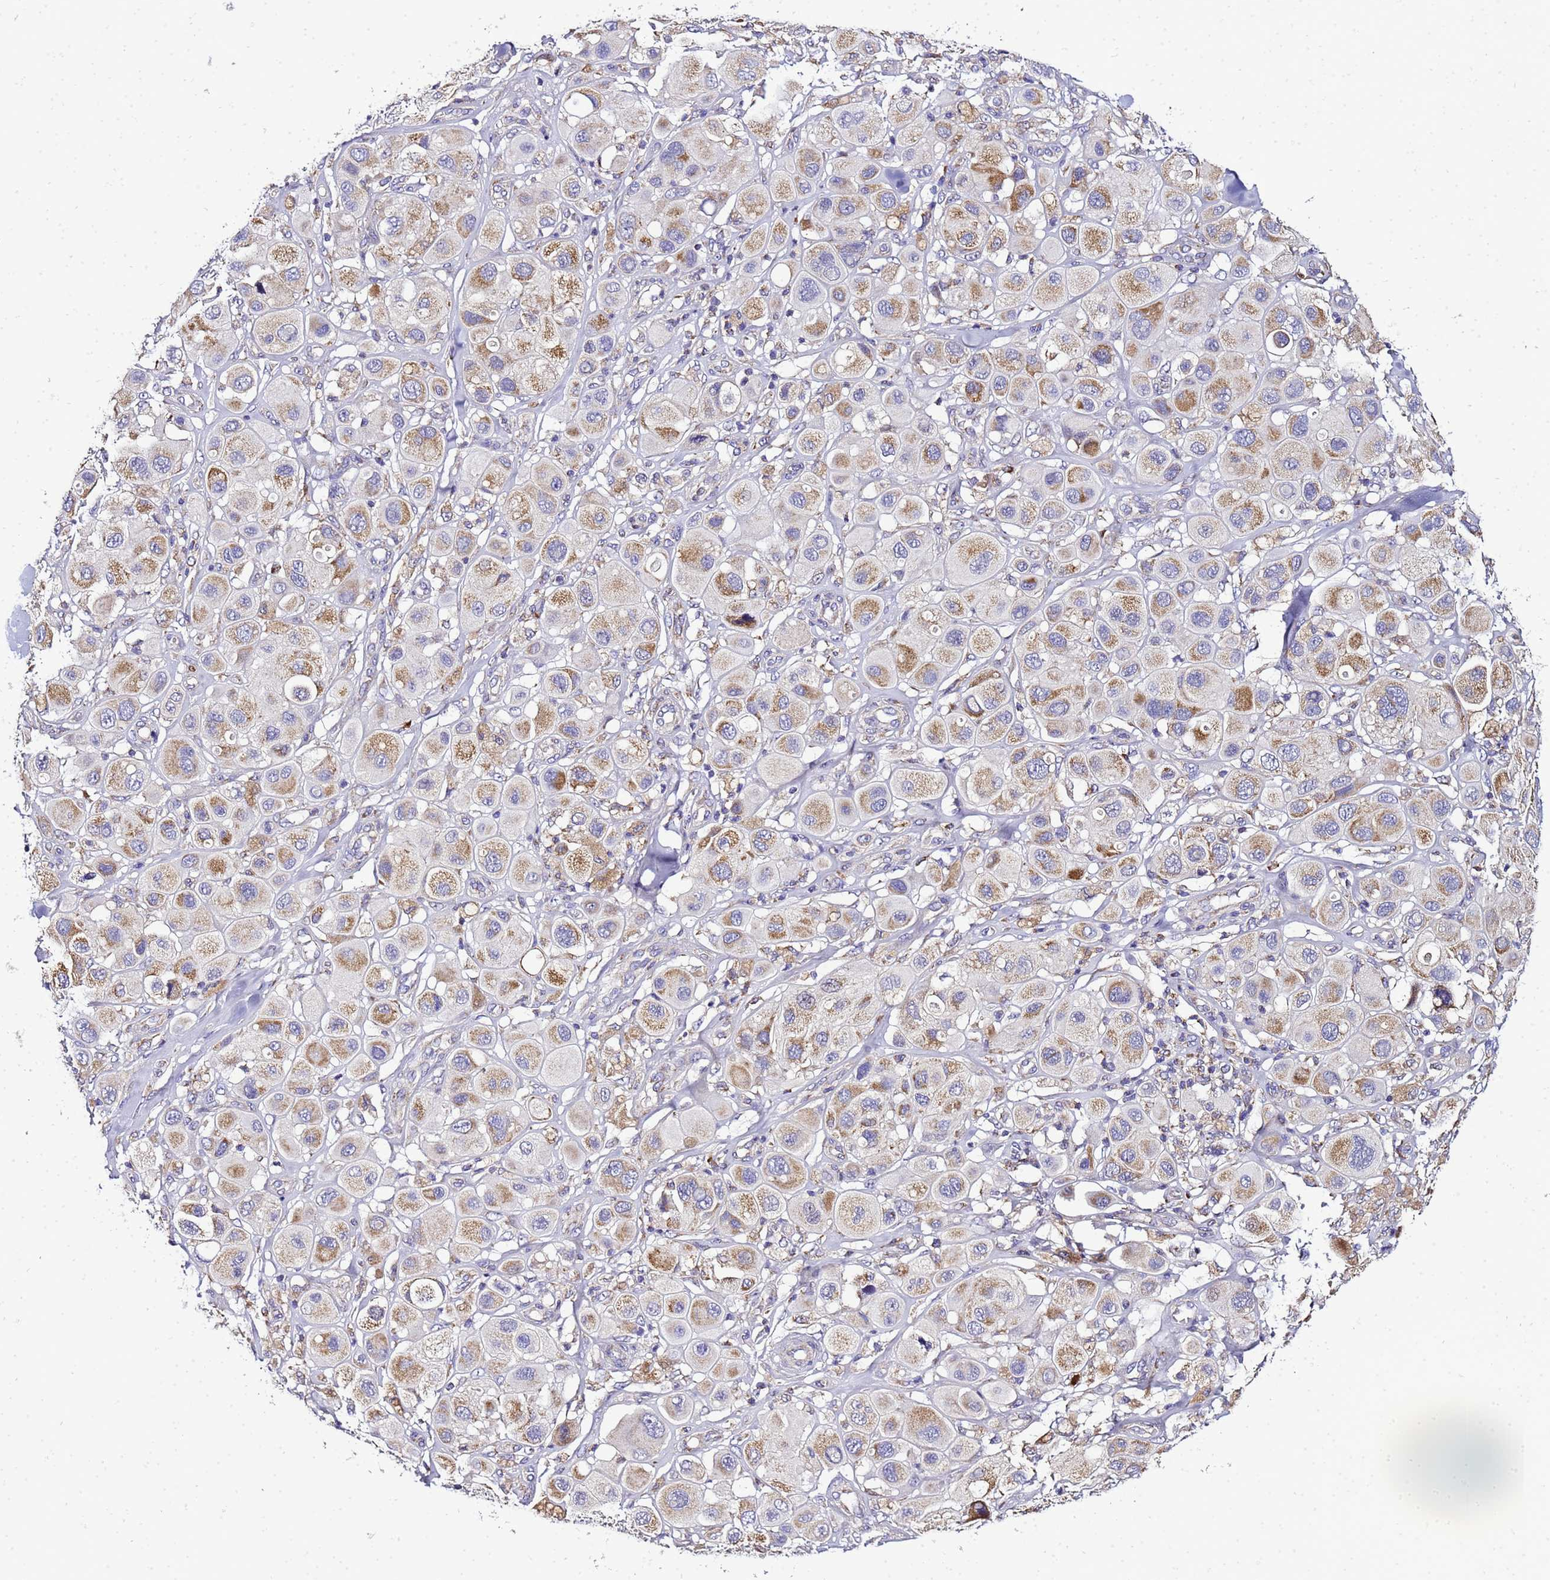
{"staining": {"intensity": "moderate", "quantity": ">75%", "location": "cytoplasmic/membranous"}, "tissue": "melanoma", "cell_type": "Tumor cells", "image_type": "cancer", "snomed": [{"axis": "morphology", "description": "Malignant melanoma, Metastatic site"}, {"axis": "topography", "description": "Skin"}], "caption": "DAB immunohistochemical staining of human melanoma reveals moderate cytoplasmic/membranous protein staining in about >75% of tumor cells.", "gene": "HIGD2A", "patient": {"sex": "male", "age": 41}}